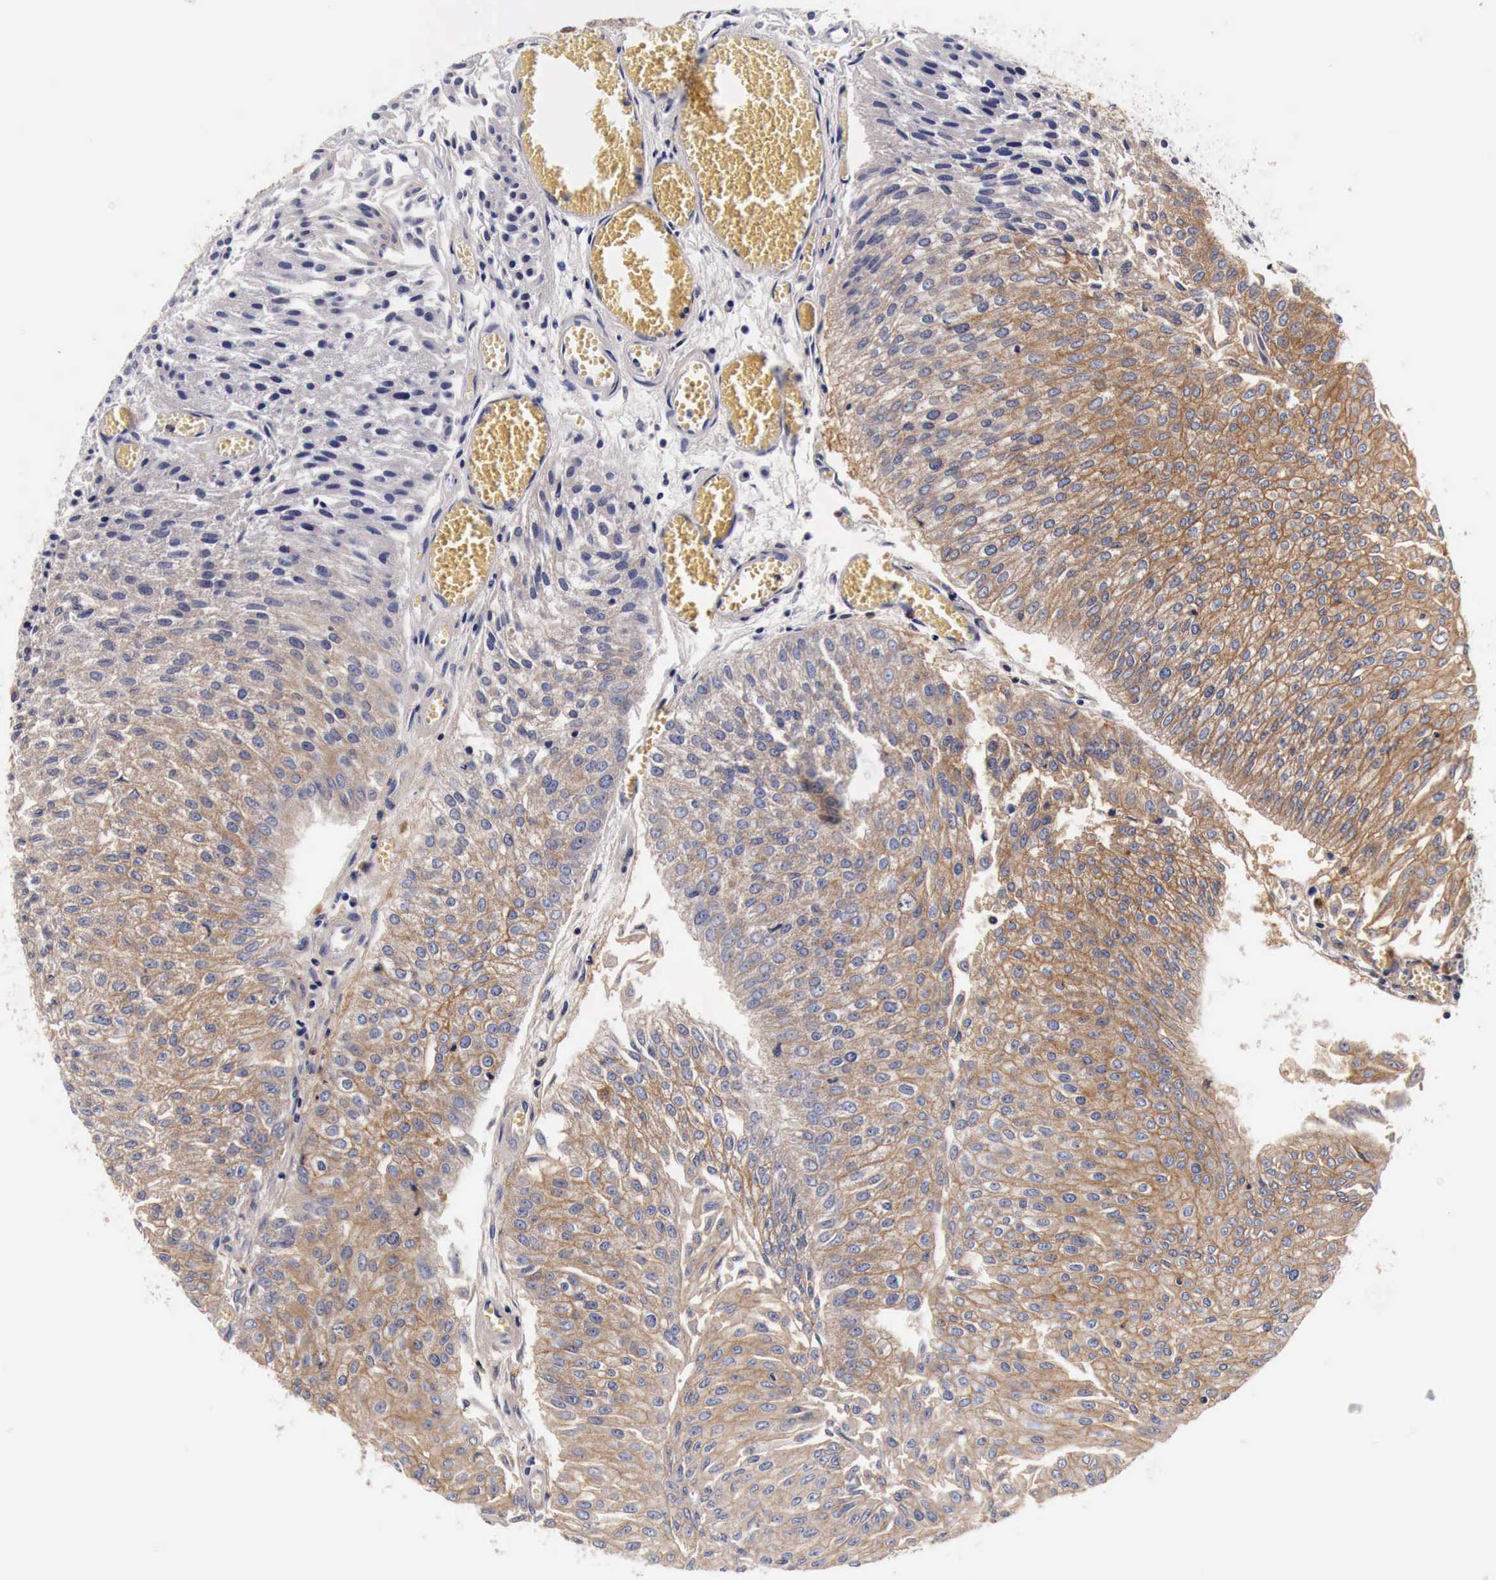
{"staining": {"intensity": "moderate", "quantity": ">75%", "location": "cytoplasmic/membranous"}, "tissue": "urothelial cancer", "cell_type": "Tumor cells", "image_type": "cancer", "snomed": [{"axis": "morphology", "description": "Urothelial carcinoma, Low grade"}, {"axis": "topography", "description": "Urinary bladder"}], "caption": "Immunohistochemical staining of human low-grade urothelial carcinoma exhibits moderate cytoplasmic/membranous protein staining in approximately >75% of tumor cells.", "gene": "RP2", "patient": {"sex": "male", "age": 86}}